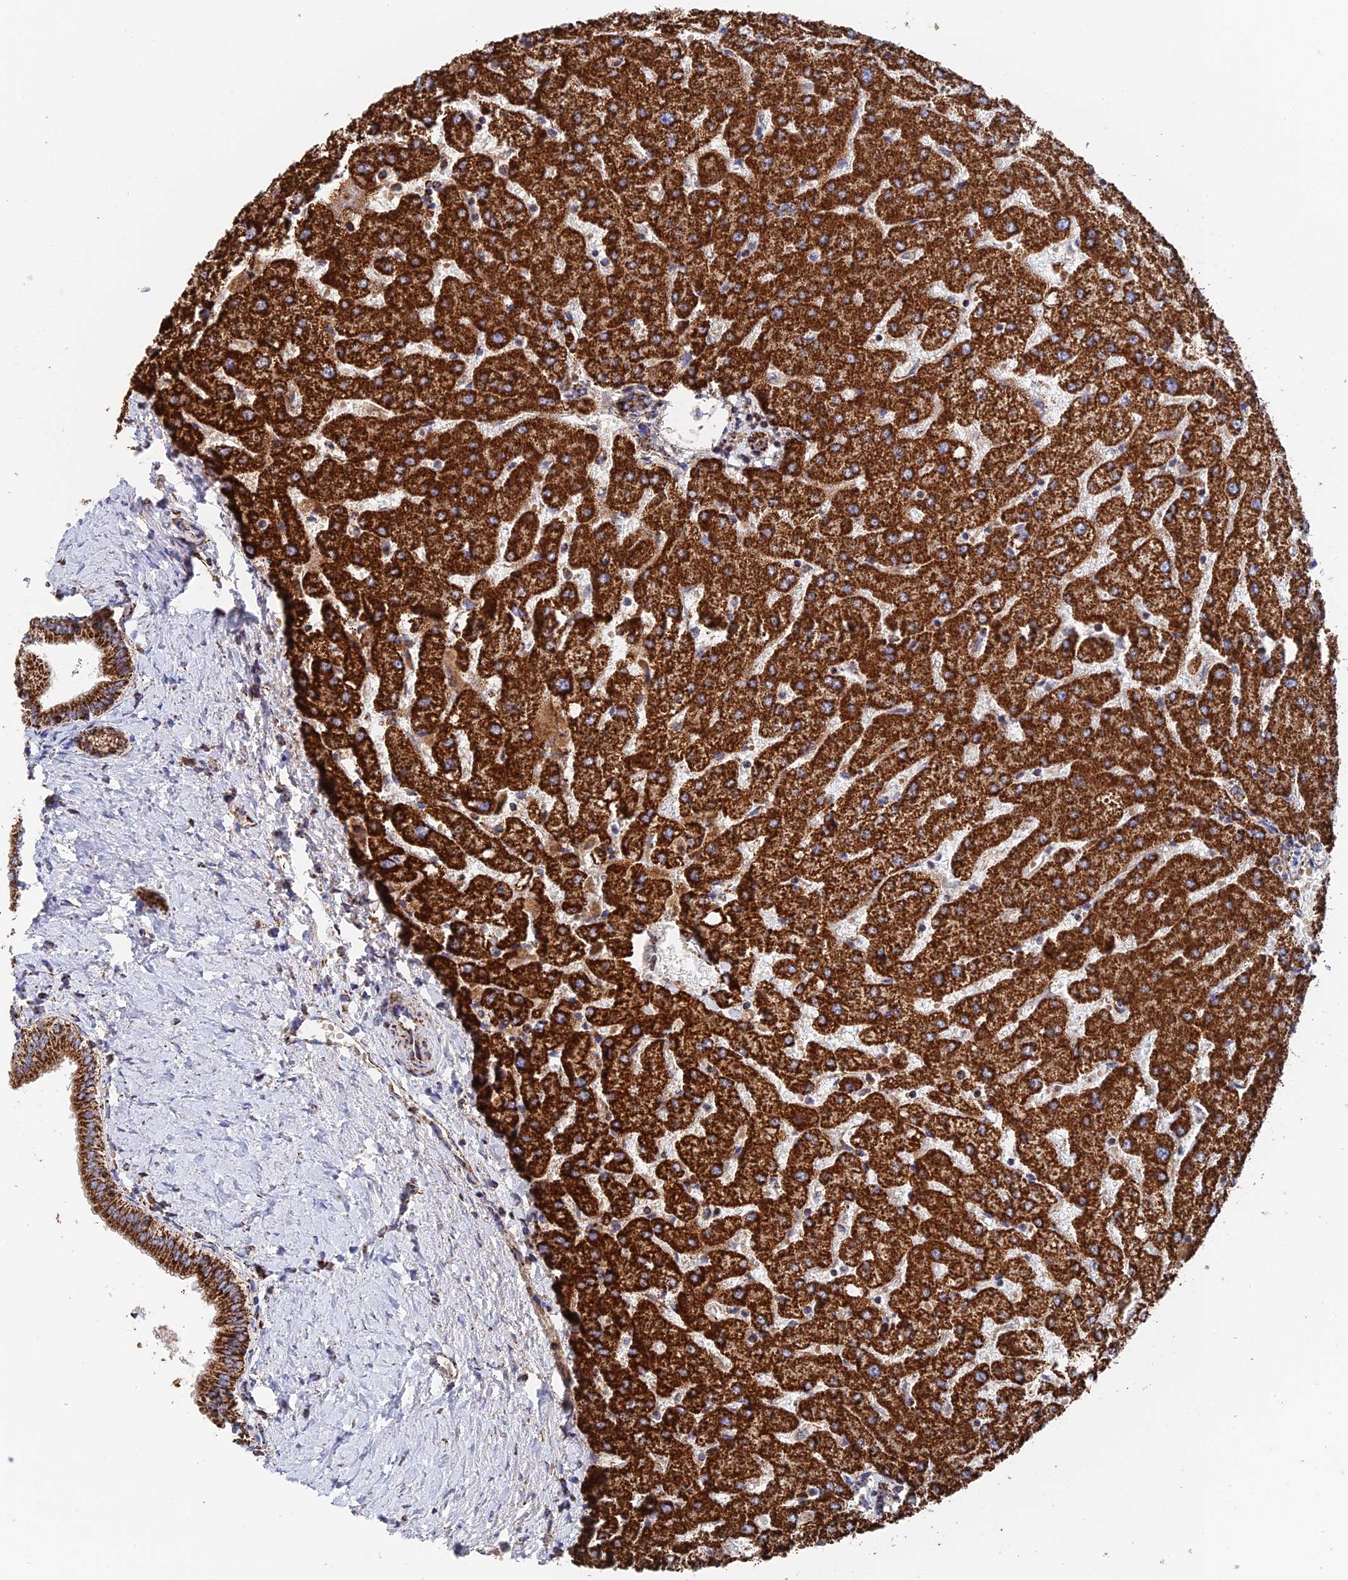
{"staining": {"intensity": "strong", "quantity": ">75%", "location": "cytoplasmic/membranous"}, "tissue": "liver", "cell_type": "Cholangiocytes", "image_type": "normal", "snomed": [{"axis": "morphology", "description": "Normal tissue, NOS"}, {"axis": "topography", "description": "Liver"}], "caption": "Normal liver demonstrates strong cytoplasmic/membranous expression in about >75% of cholangiocytes, visualized by immunohistochemistry. (Stains: DAB in brown, nuclei in blue, Microscopy: brightfield microscopy at high magnification).", "gene": "HAUS8", "patient": {"sex": "female", "age": 54}}